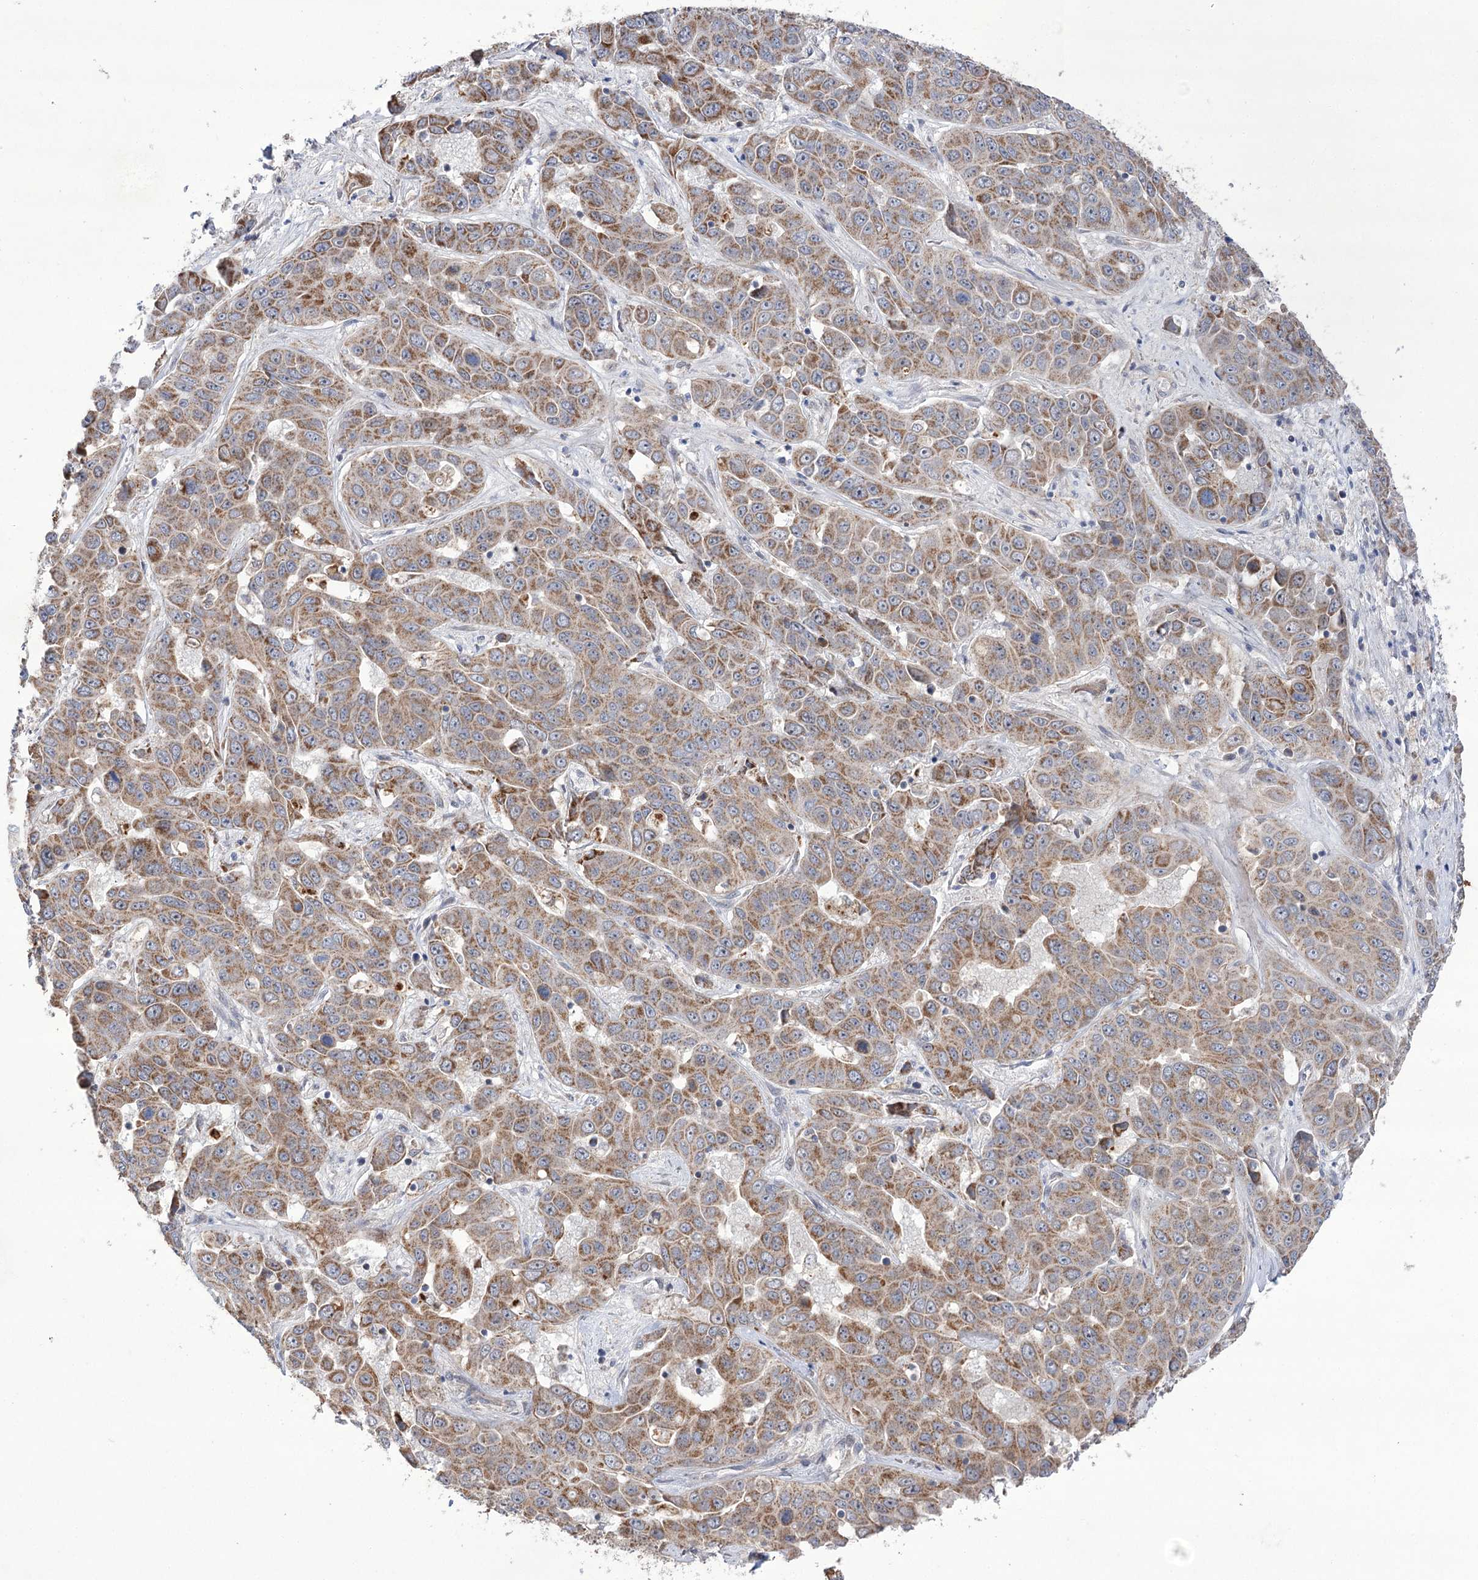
{"staining": {"intensity": "moderate", "quantity": ">75%", "location": "cytoplasmic/membranous"}, "tissue": "liver cancer", "cell_type": "Tumor cells", "image_type": "cancer", "snomed": [{"axis": "morphology", "description": "Cholangiocarcinoma"}, {"axis": "topography", "description": "Liver"}], "caption": "Tumor cells show moderate cytoplasmic/membranous positivity in approximately >75% of cells in liver cancer.", "gene": "ECHDC3", "patient": {"sex": "female", "age": 52}}